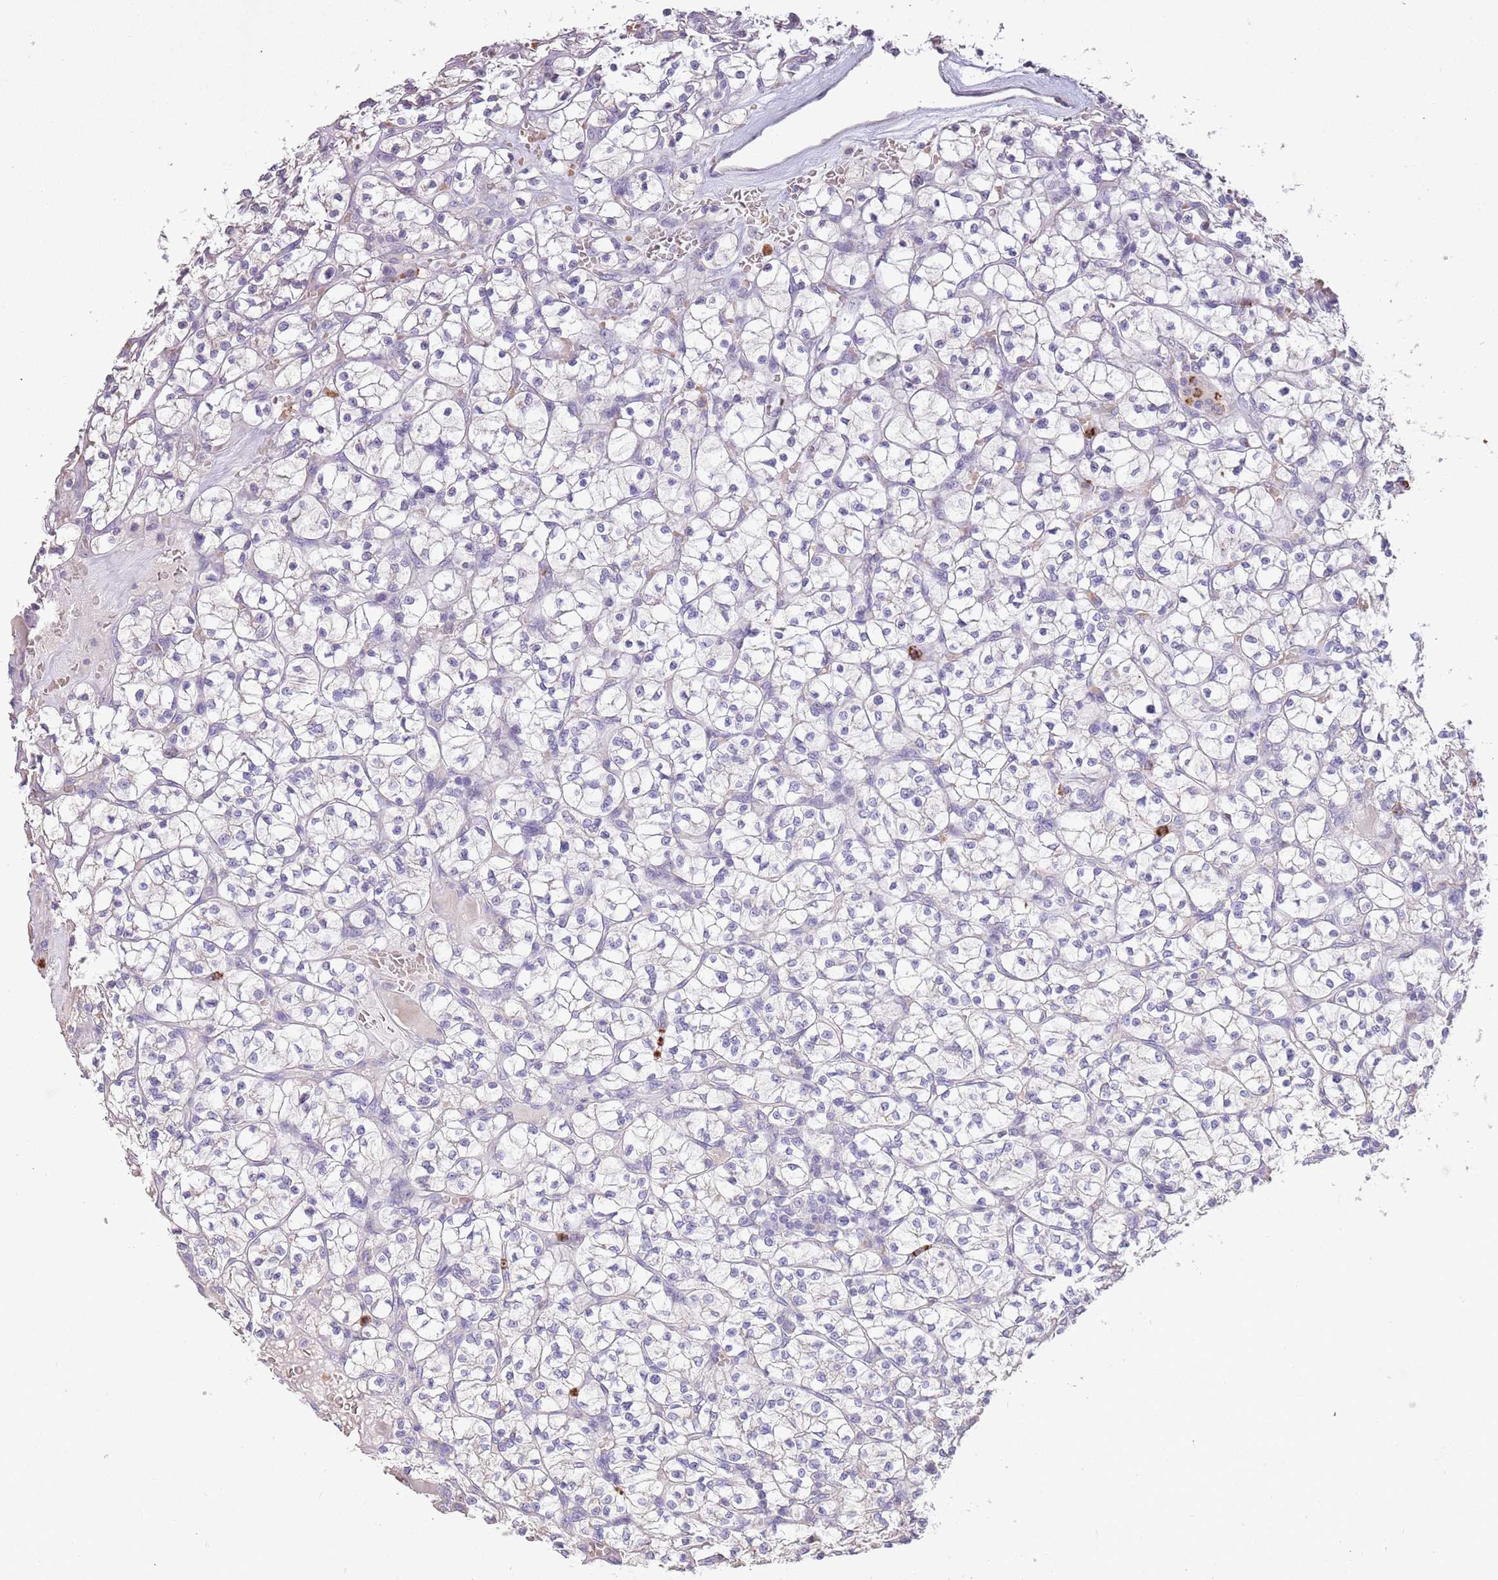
{"staining": {"intensity": "negative", "quantity": "none", "location": "none"}, "tissue": "renal cancer", "cell_type": "Tumor cells", "image_type": "cancer", "snomed": [{"axis": "morphology", "description": "Adenocarcinoma, NOS"}, {"axis": "topography", "description": "Kidney"}], "caption": "Immunohistochemistry (IHC) of renal cancer displays no expression in tumor cells.", "gene": "P2RY13", "patient": {"sex": "female", "age": 64}}